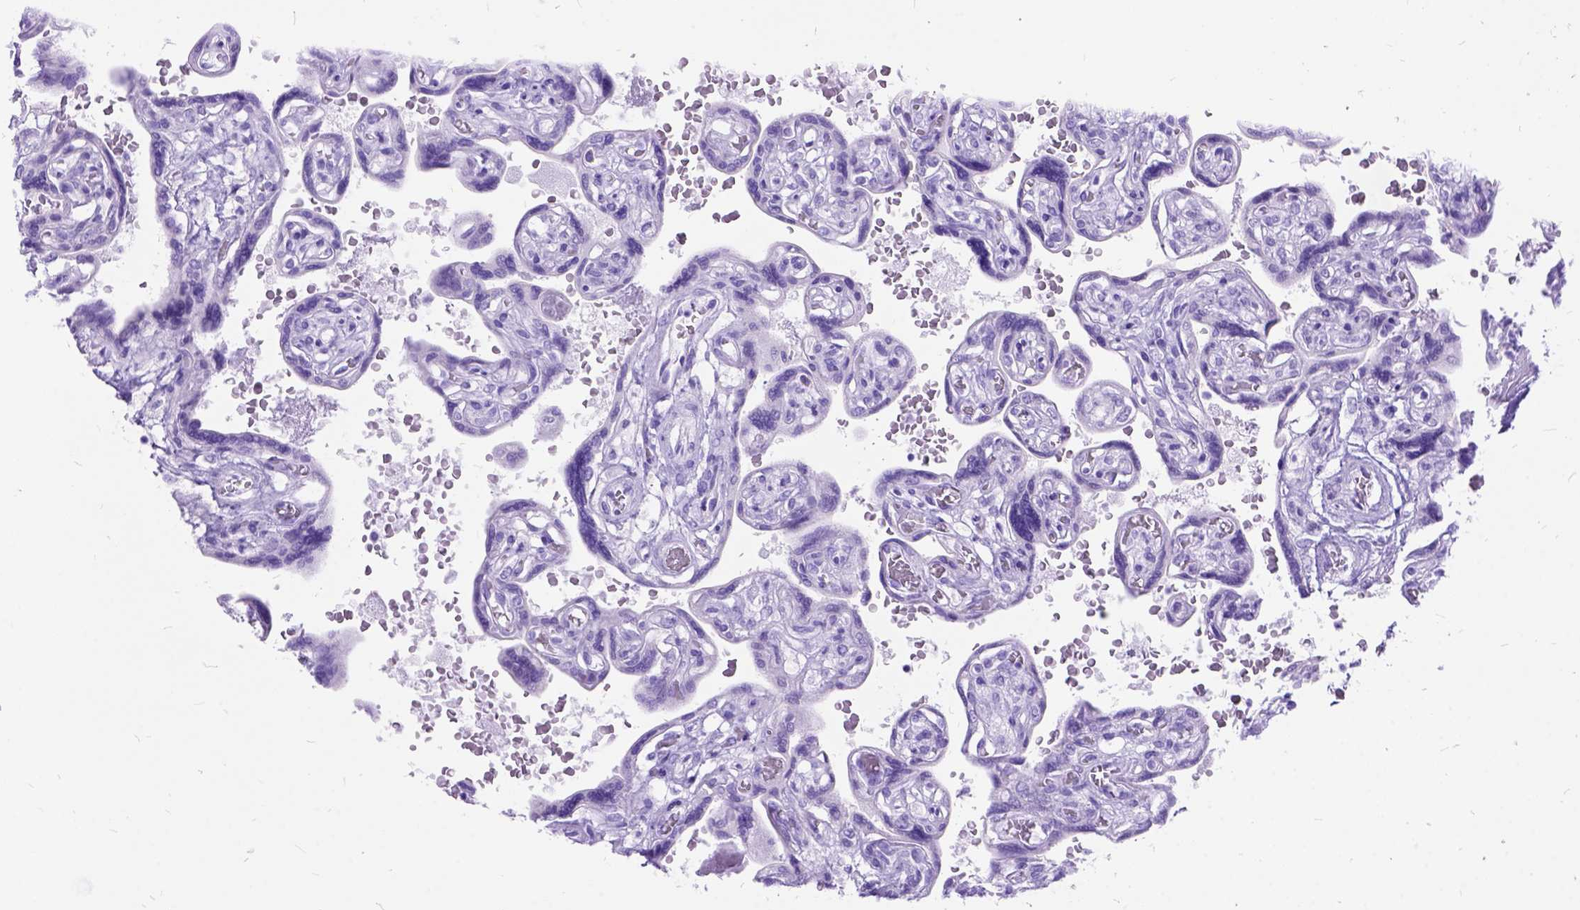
{"staining": {"intensity": "negative", "quantity": "none", "location": "none"}, "tissue": "placenta", "cell_type": "Decidual cells", "image_type": "normal", "snomed": [{"axis": "morphology", "description": "Normal tissue, NOS"}, {"axis": "topography", "description": "Placenta"}], "caption": "IHC image of benign placenta: placenta stained with DAB exhibits no significant protein expression in decidual cells. (DAB immunohistochemistry visualized using brightfield microscopy, high magnification).", "gene": "DNAH2", "patient": {"sex": "female", "age": 32}}